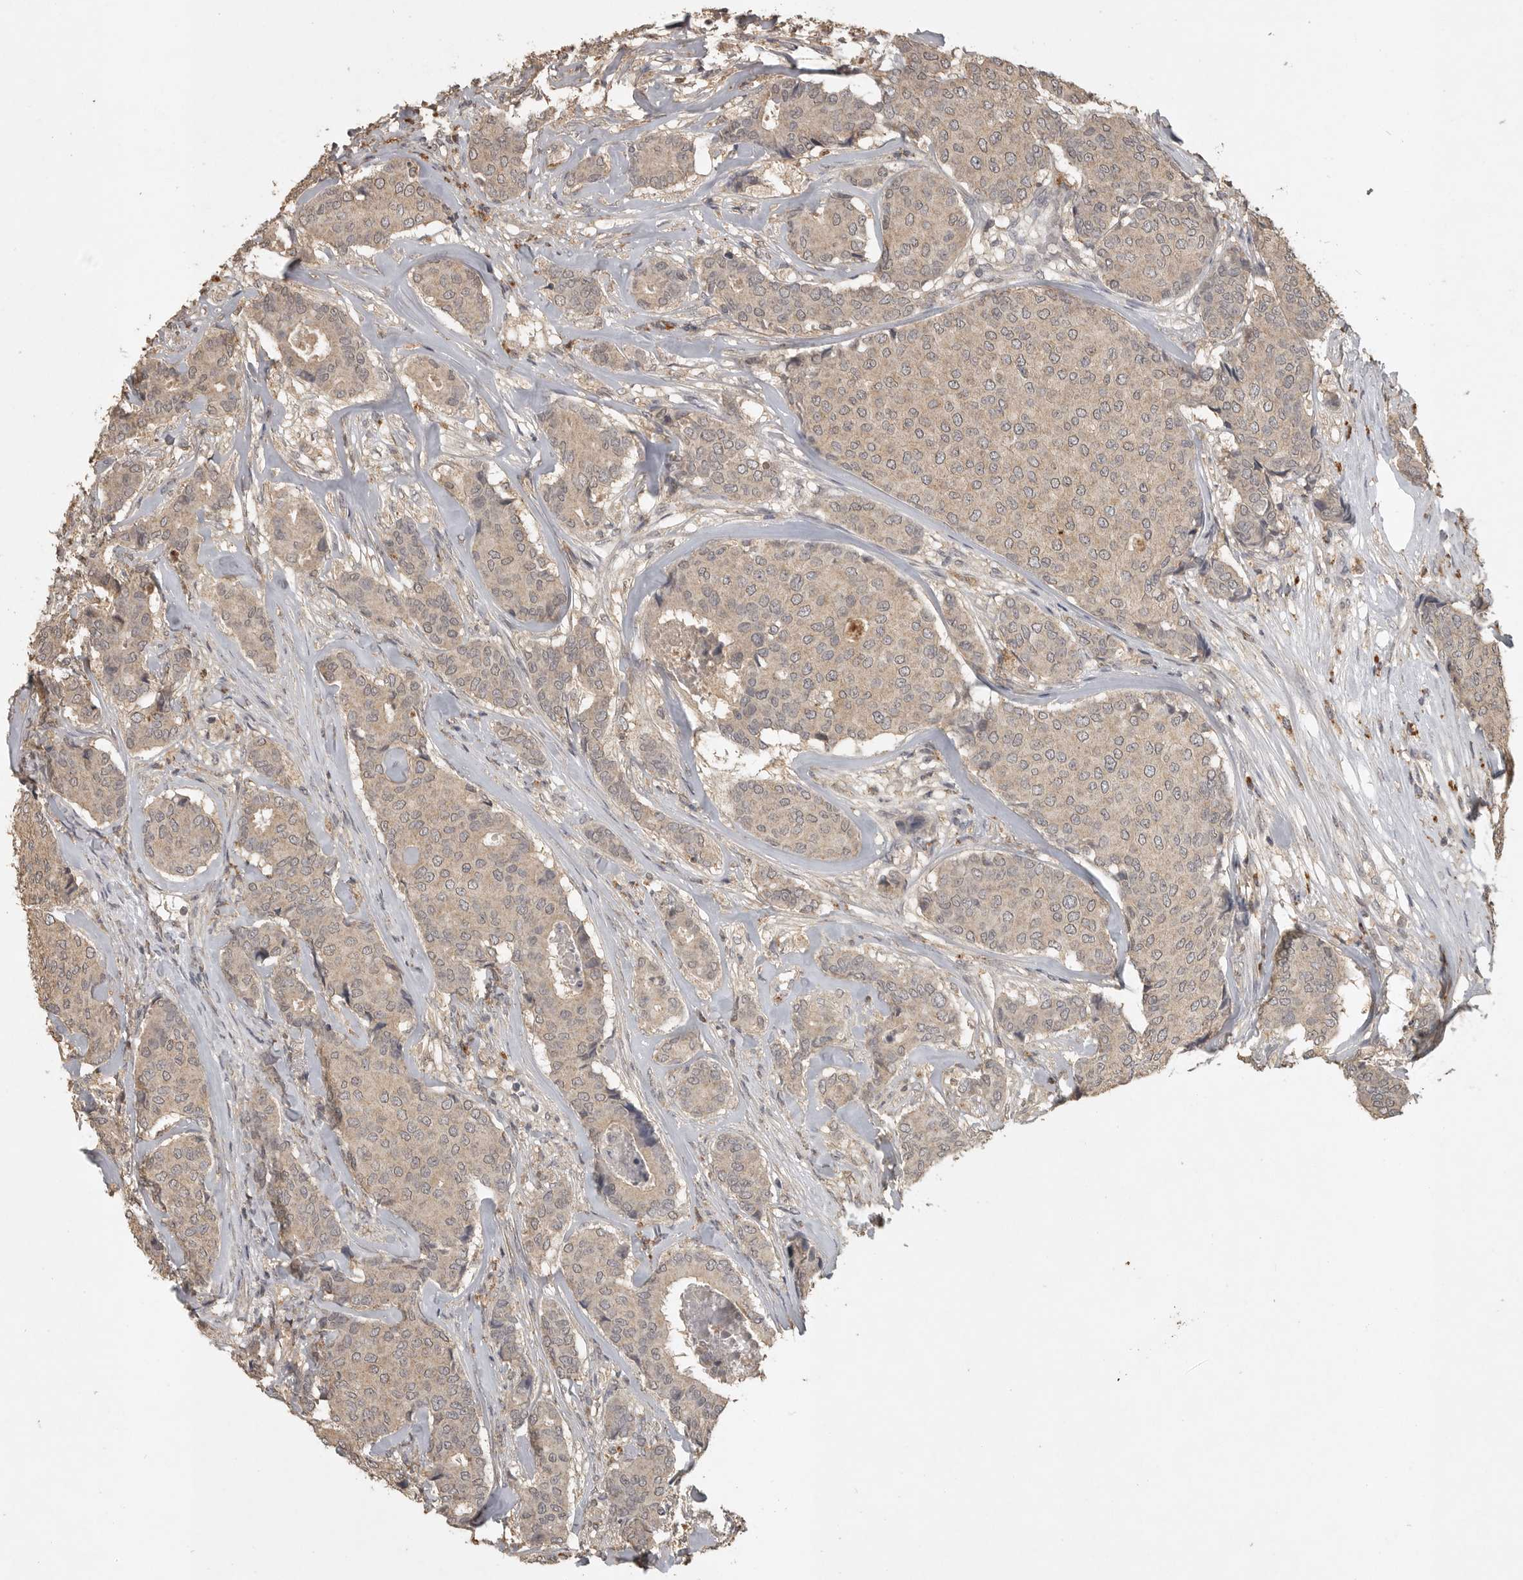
{"staining": {"intensity": "weak", "quantity": ">75%", "location": "cytoplasmic/membranous"}, "tissue": "breast cancer", "cell_type": "Tumor cells", "image_type": "cancer", "snomed": [{"axis": "morphology", "description": "Duct carcinoma"}, {"axis": "topography", "description": "Breast"}], "caption": "Immunohistochemical staining of human breast cancer (infiltrating ductal carcinoma) demonstrates weak cytoplasmic/membranous protein expression in about >75% of tumor cells. Using DAB (3,3'-diaminobenzidine) (brown) and hematoxylin (blue) stains, captured at high magnification using brightfield microscopy.", "gene": "ADAMTS4", "patient": {"sex": "female", "age": 75}}